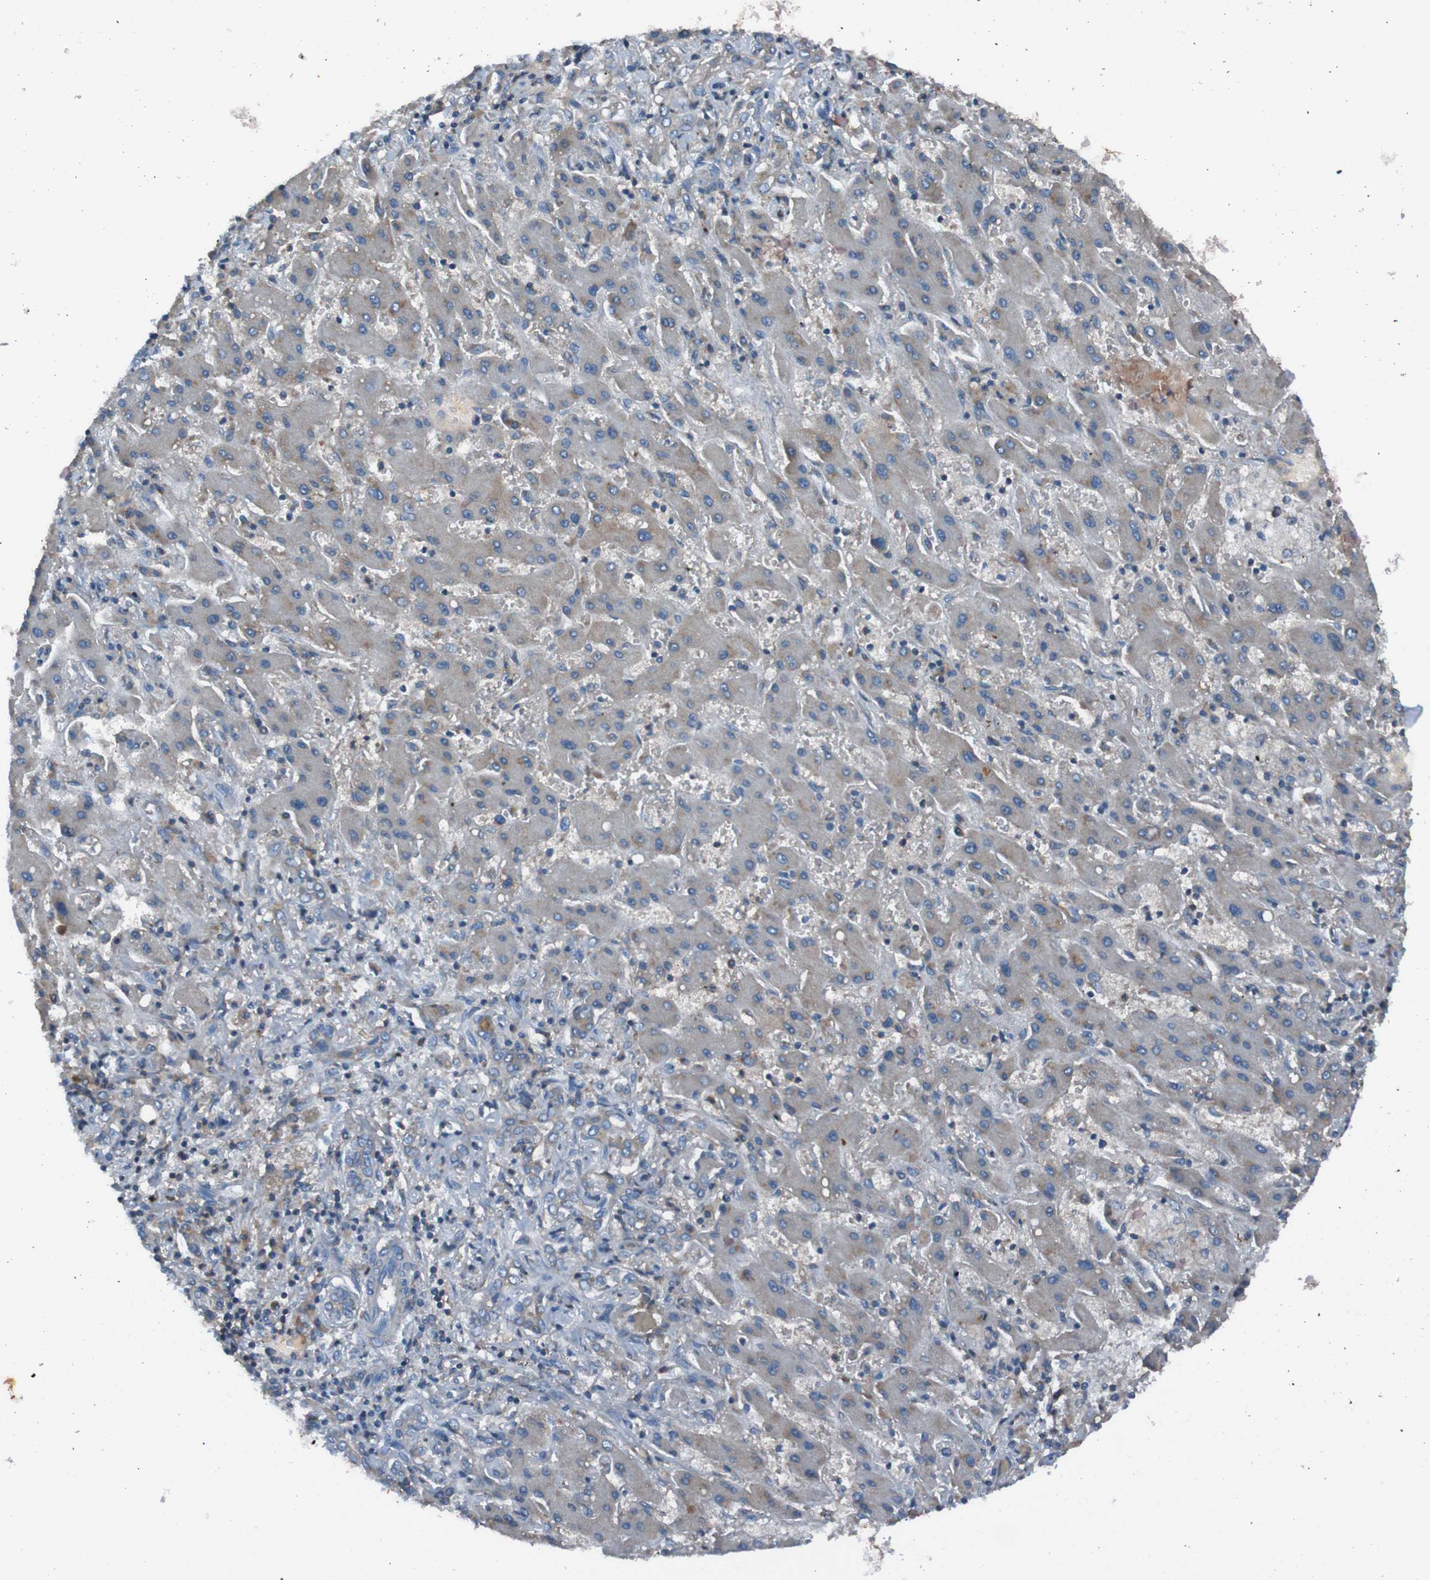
{"staining": {"intensity": "weak", "quantity": ">75%", "location": "cytoplasmic/membranous"}, "tissue": "liver cancer", "cell_type": "Tumor cells", "image_type": "cancer", "snomed": [{"axis": "morphology", "description": "Cholangiocarcinoma"}, {"axis": "topography", "description": "Liver"}], "caption": "Immunohistochemical staining of human liver cancer shows low levels of weak cytoplasmic/membranous protein expression in about >75% of tumor cells.", "gene": "RAB5B", "patient": {"sex": "male", "age": 50}}